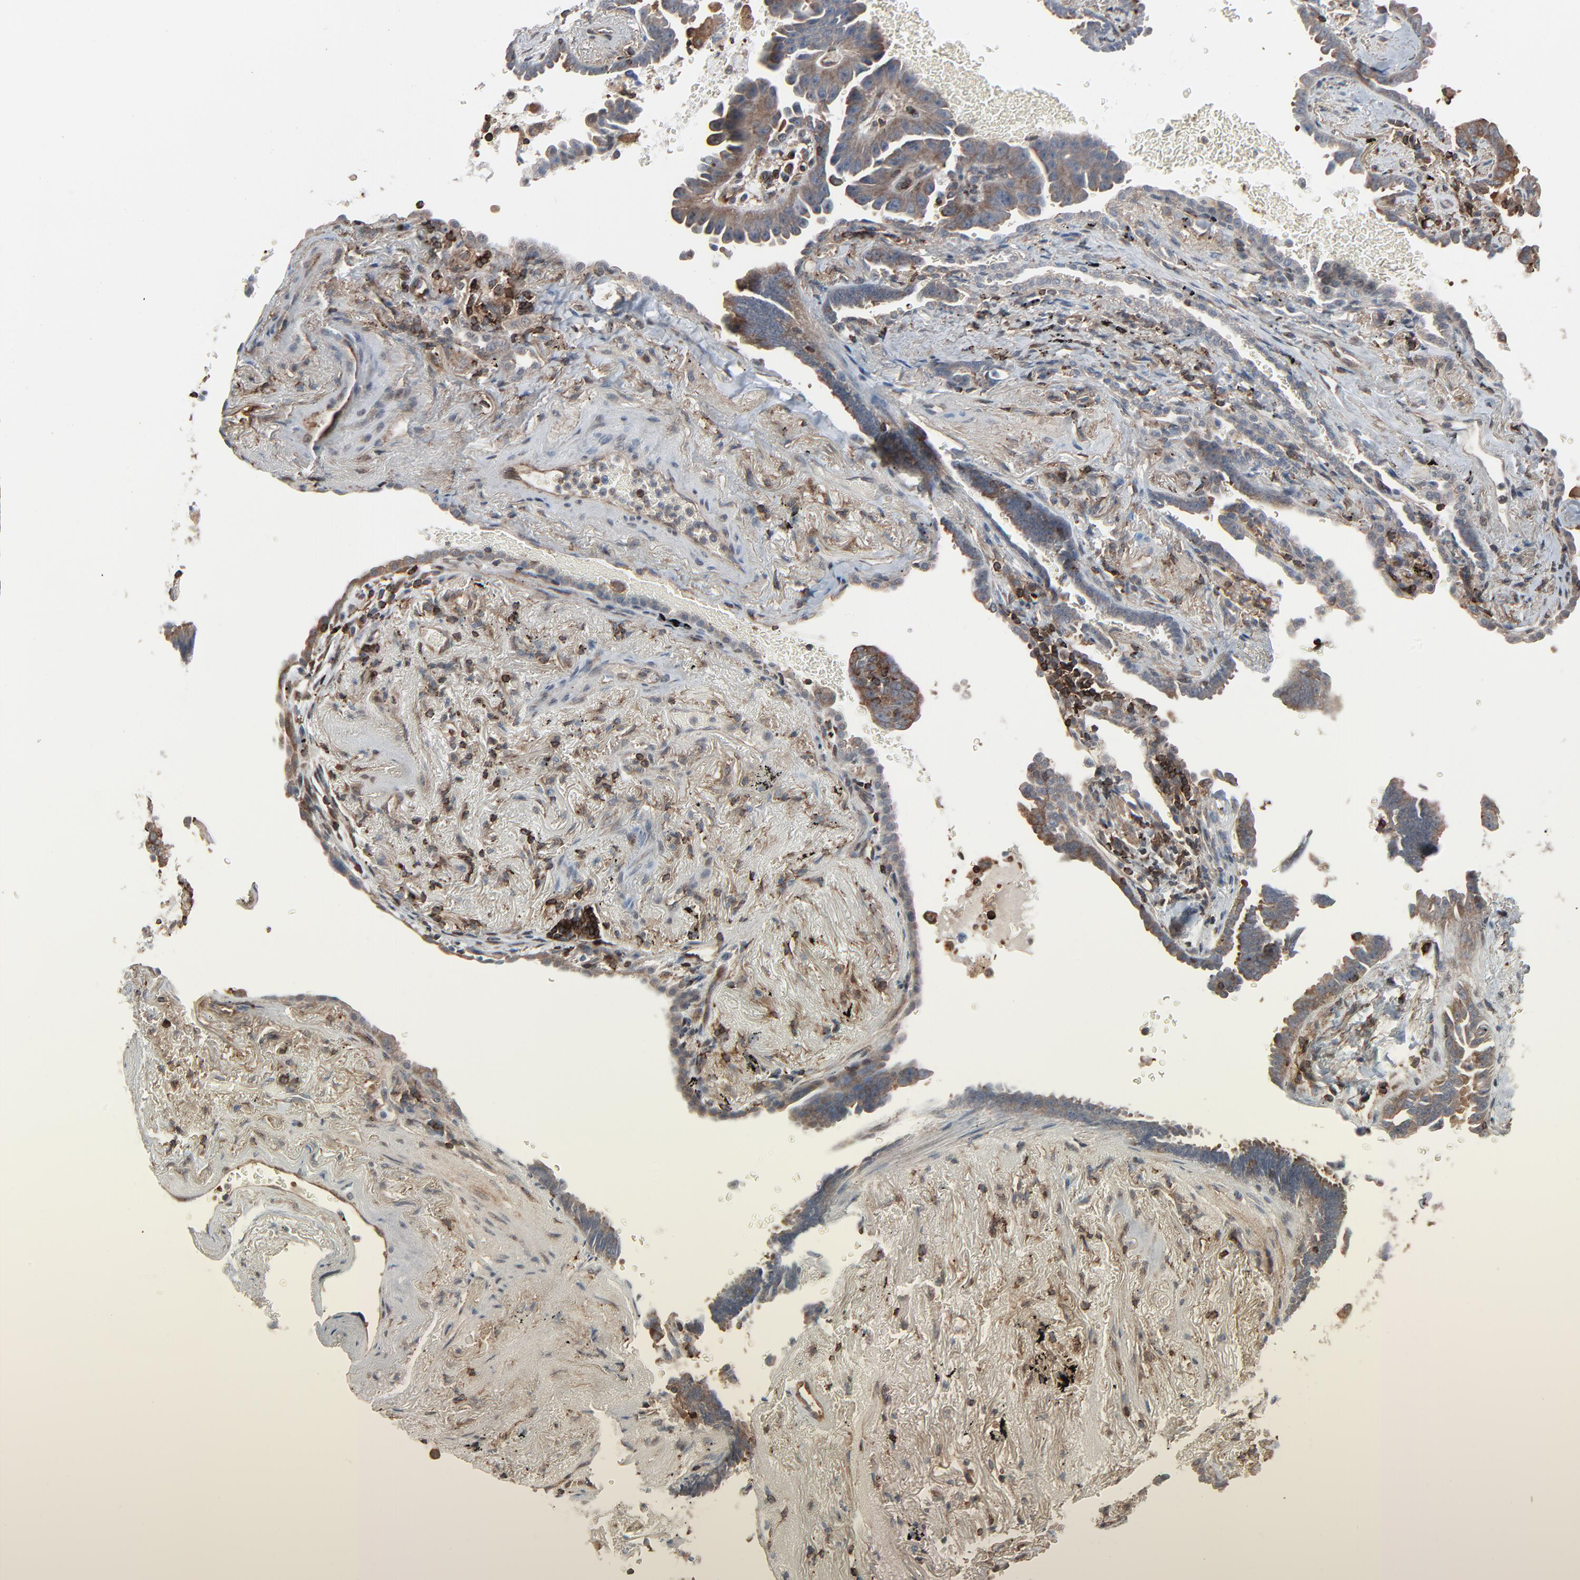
{"staining": {"intensity": "moderate", "quantity": "<25%", "location": "cytoplasmic/membranous"}, "tissue": "lung cancer", "cell_type": "Tumor cells", "image_type": "cancer", "snomed": [{"axis": "morphology", "description": "Adenocarcinoma, NOS"}, {"axis": "topography", "description": "Lung"}], "caption": "Protein staining reveals moderate cytoplasmic/membranous expression in about <25% of tumor cells in lung cancer (adenocarcinoma). The staining was performed using DAB, with brown indicating positive protein expression. Nuclei are stained blue with hematoxylin.", "gene": "OPTN", "patient": {"sex": "female", "age": 64}}